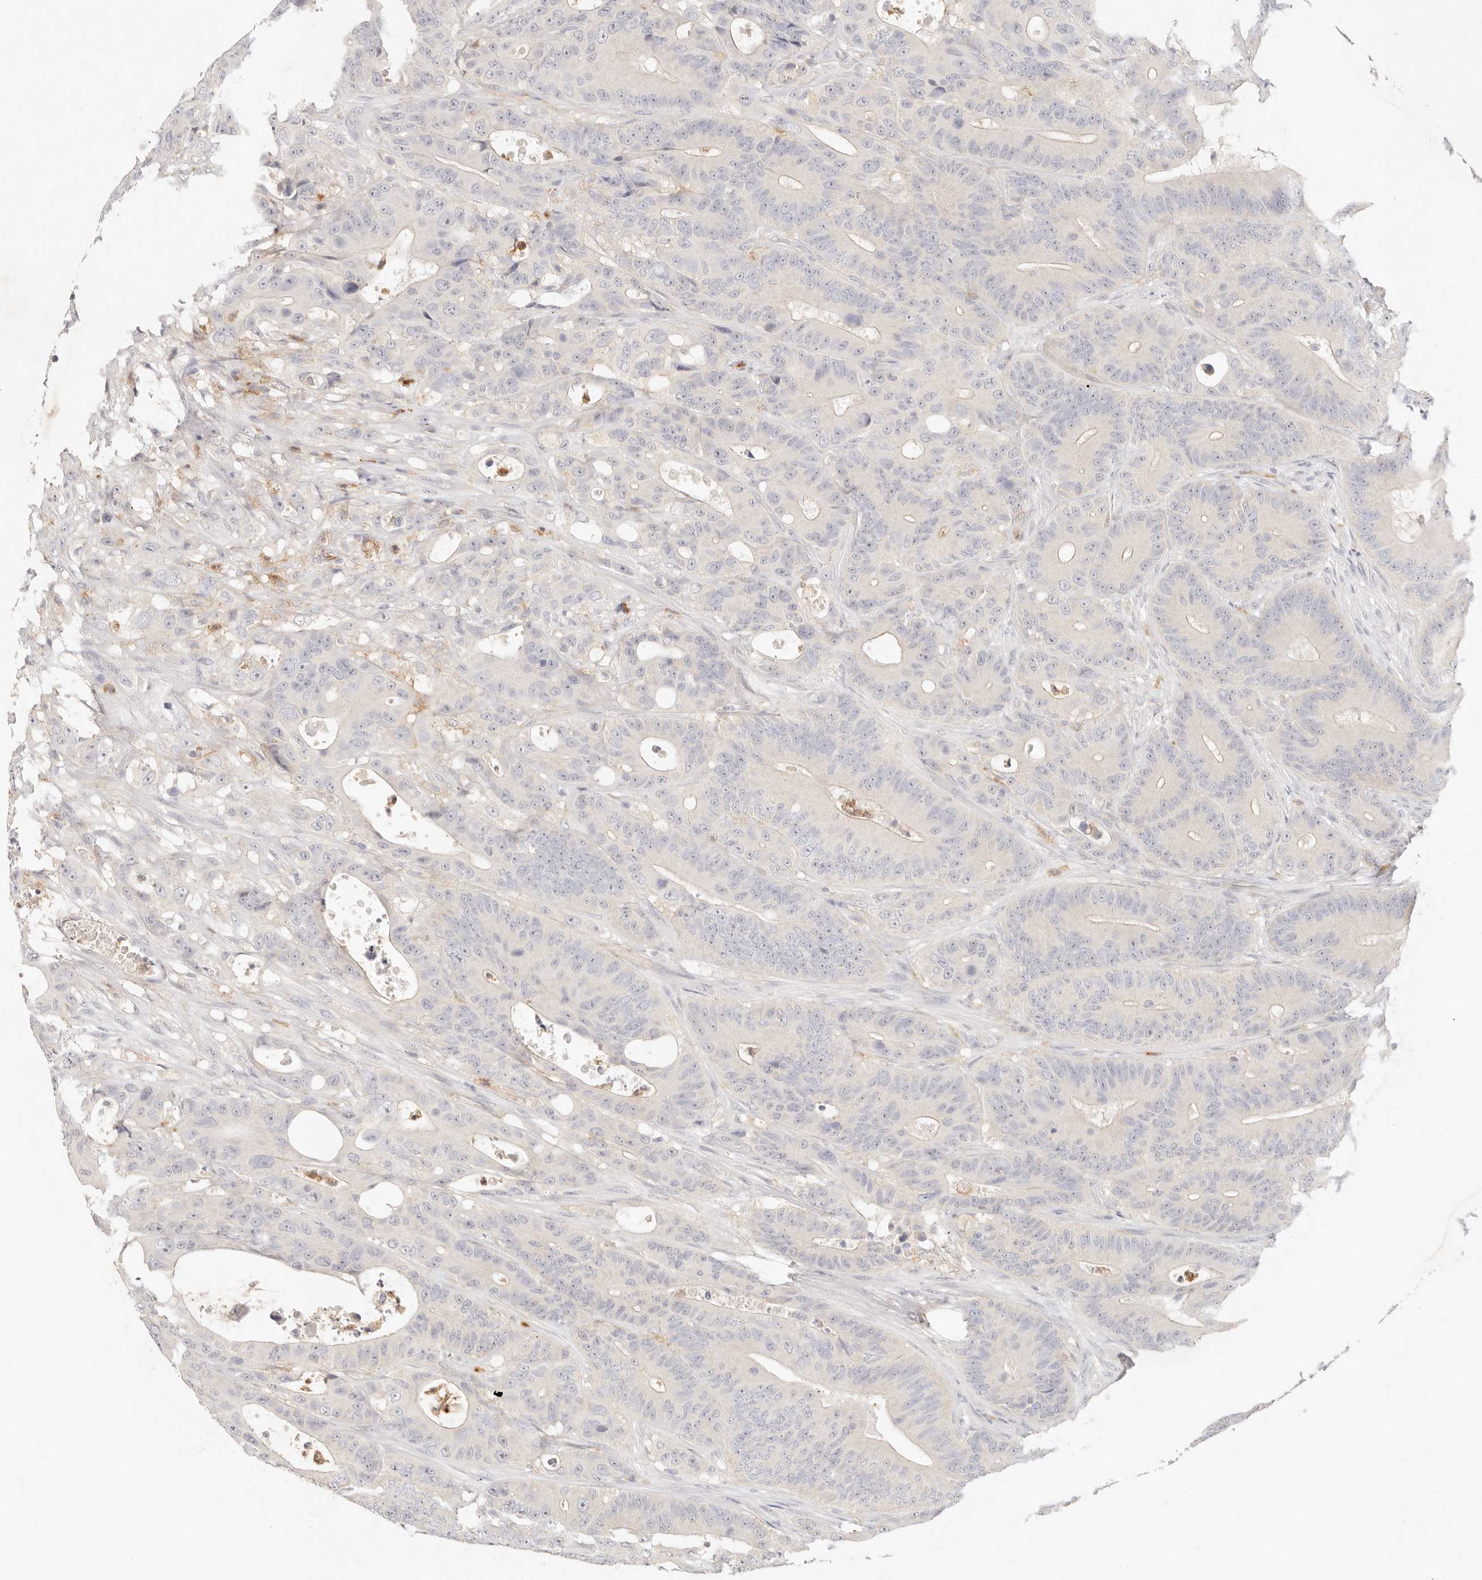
{"staining": {"intensity": "negative", "quantity": "none", "location": "none"}, "tissue": "colorectal cancer", "cell_type": "Tumor cells", "image_type": "cancer", "snomed": [{"axis": "morphology", "description": "Adenocarcinoma, NOS"}, {"axis": "topography", "description": "Colon"}], "caption": "Colorectal cancer (adenocarcinoma) was stained to show a protein in brown. There is no significant positivity in tumor cells.", "gene": "GPR84", "patient": {"sex": "male", "age": 83}}